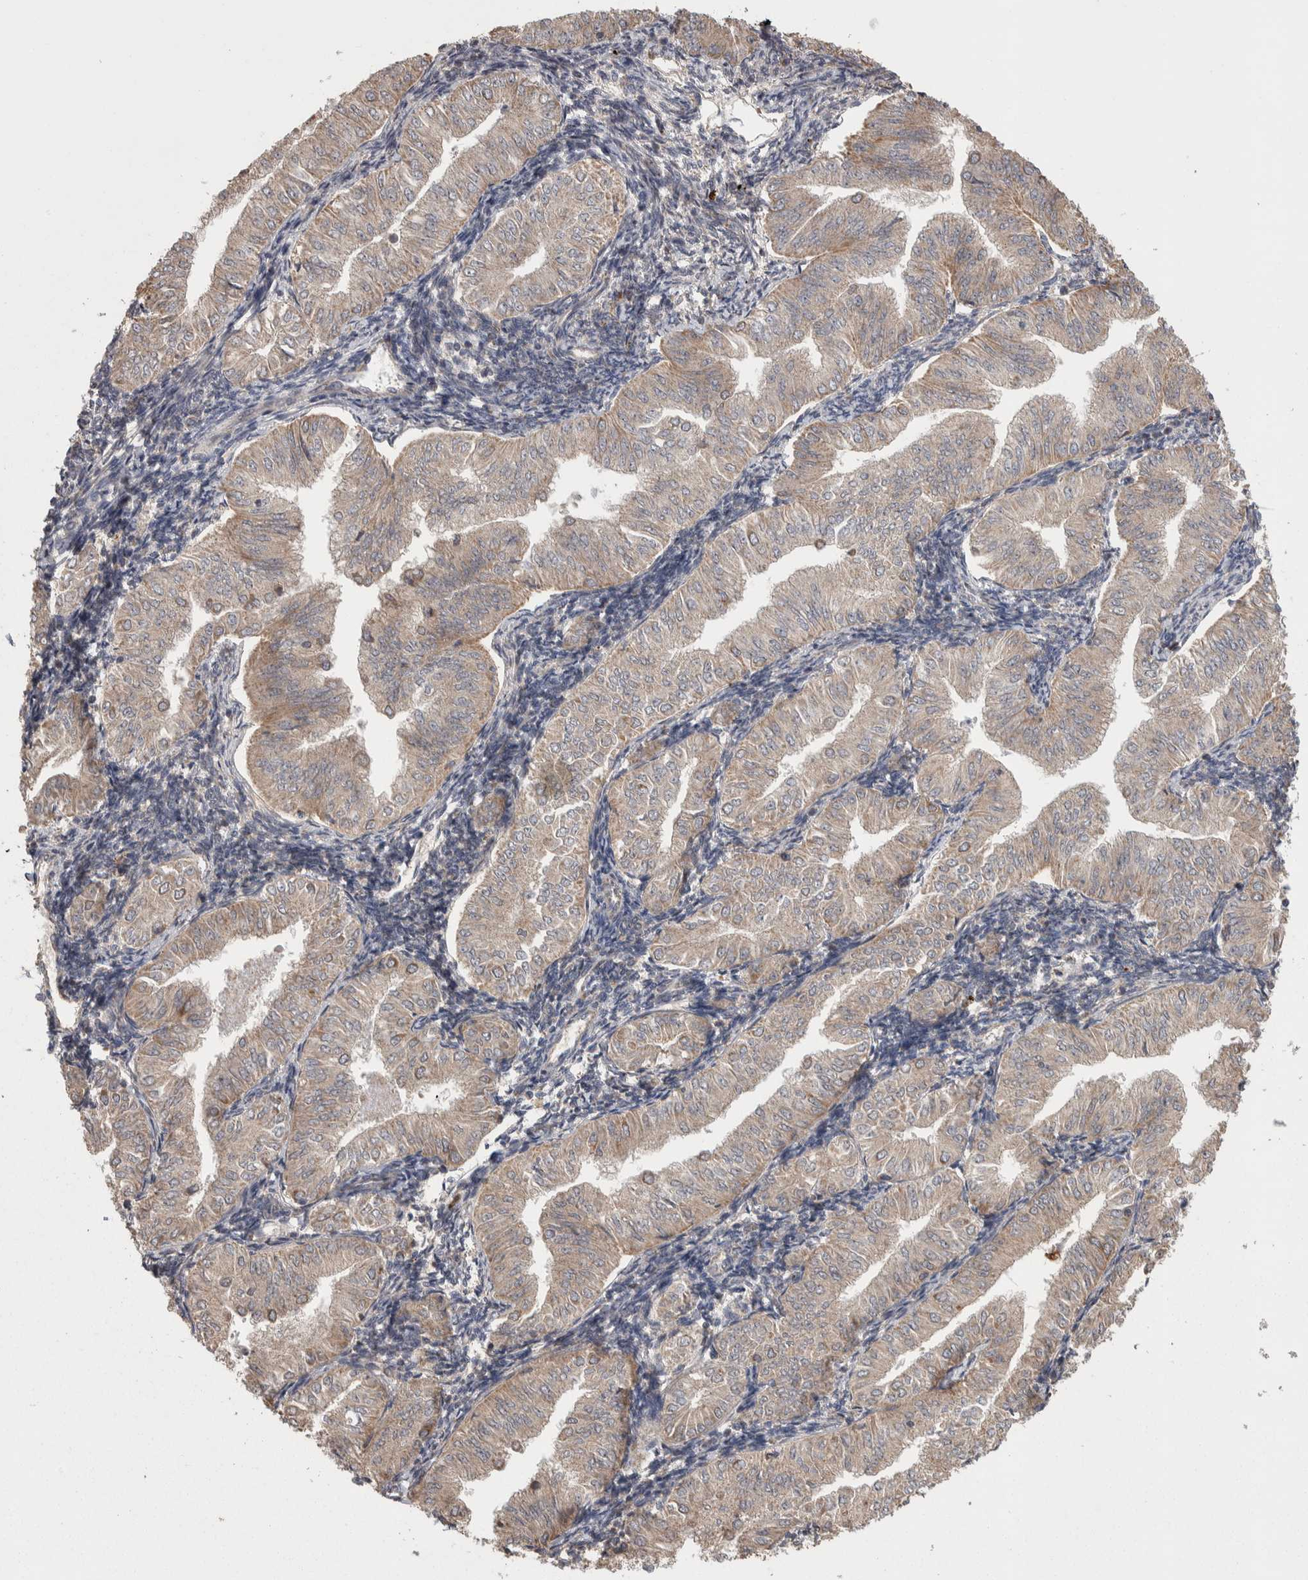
{"staining": {"intensity": "weak", "quantity": ">75%", "location": "cytoplasmic/membranous"}, "tissue": "endometrial cancer", "cell_type": "Tumor cells", "image_type": "cancer", "snomed": [{"axis": "morphology", "description": "Normal tissue, NOS"}, {"axis": "morphology", "description": "Adenocarcinoma, NOS"}, {"axis": "topography", "description": "Endometrium"}], "caption": "A photomicrograph showing weak cytoplasmic/membranous expression in about >75% of tumor cells in endometrial cancer, as visualized by brown immunohistochemical staining.", "gene": "SCO1", "patient": {"sex": "female", "age": 53}}